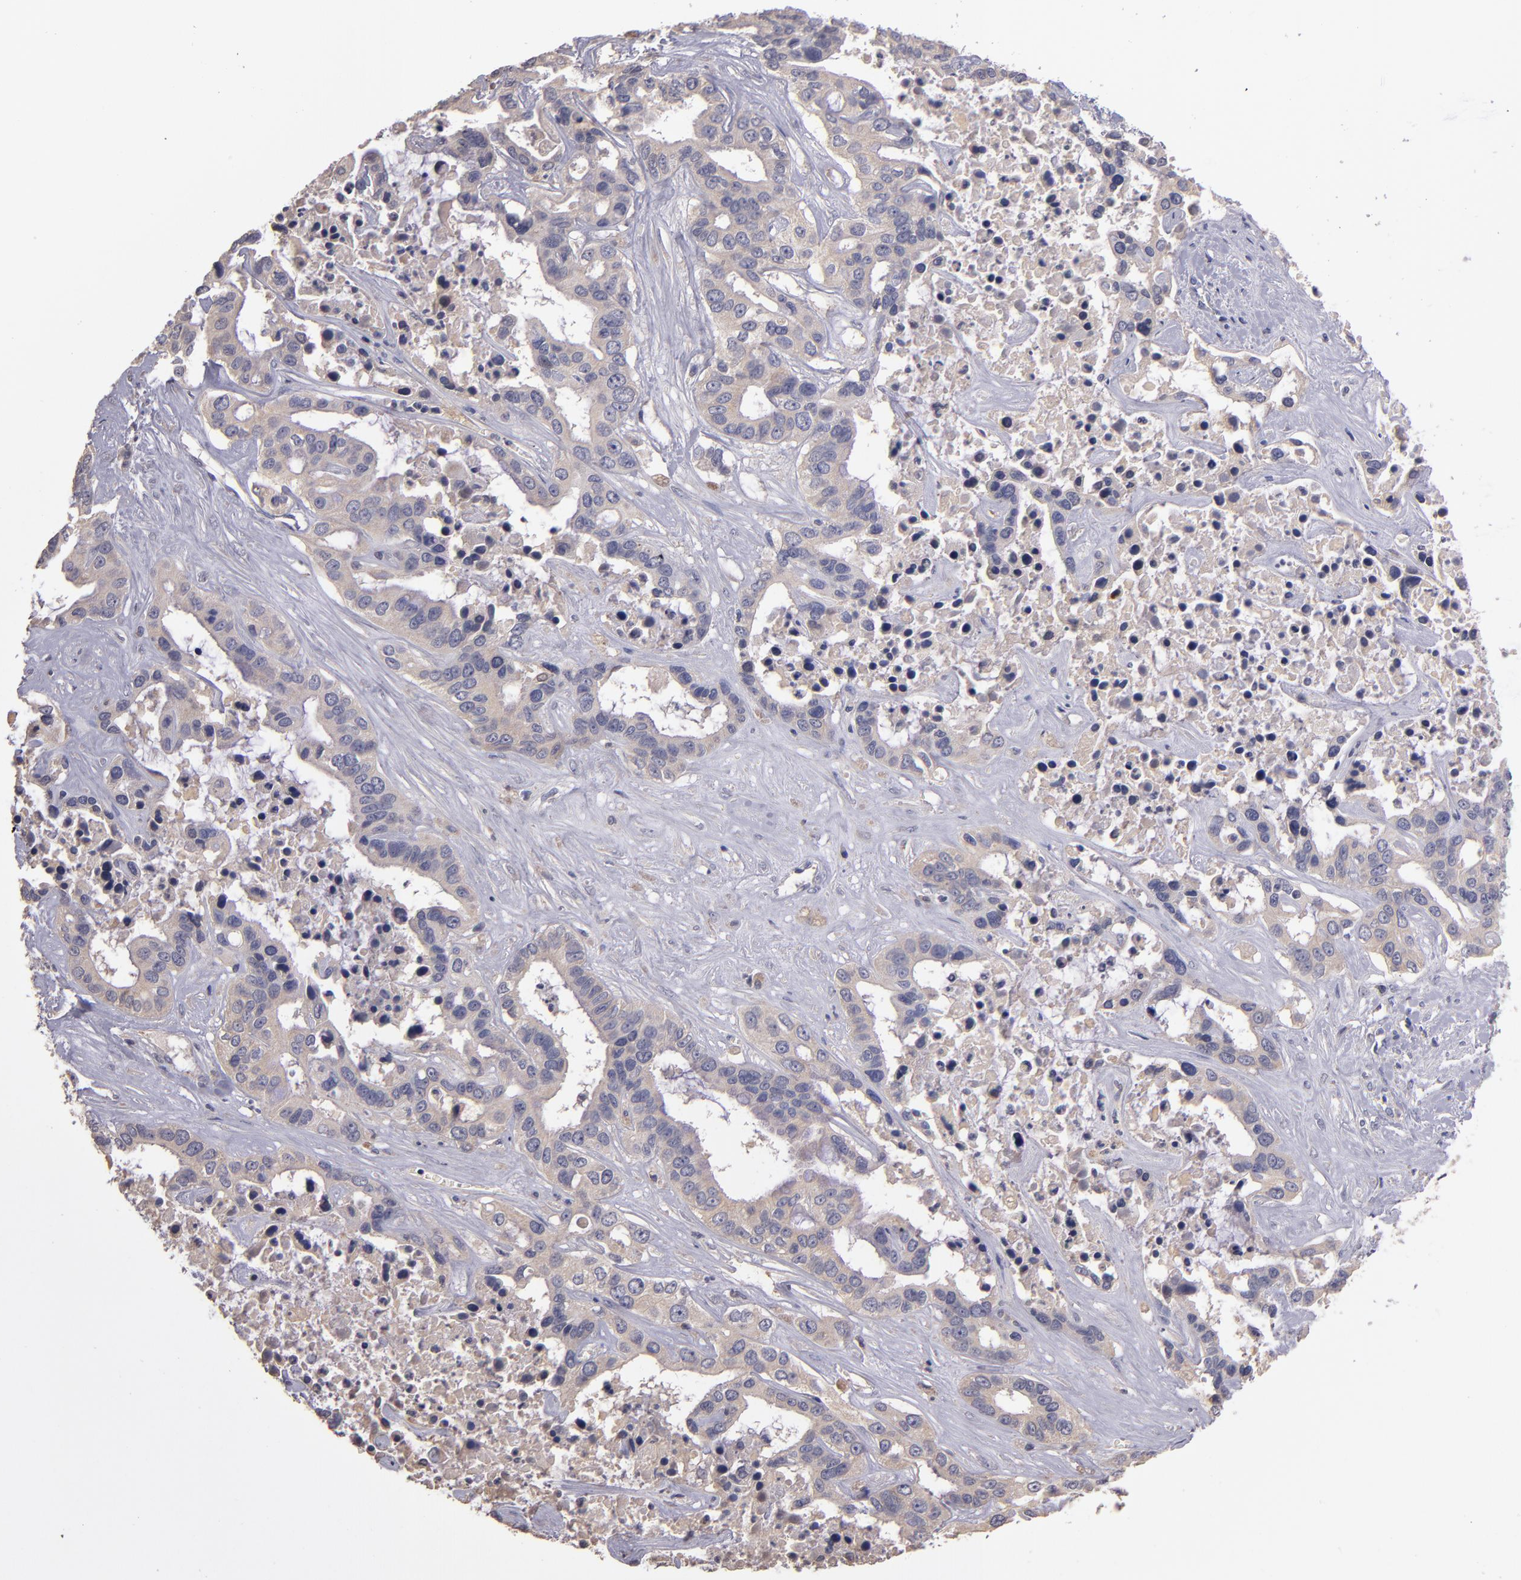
{"staining": {"intensity": "negative", "quantity": "none", "location": "none"}, "tissue": "liver cancer", "cell_type": "Tumor cells", "image_type": "cancer", "snomed": [{"axis": "morphology", "description": "Cholangiocarcinoma"}, {"axis": "topography", "description": "Liver"}], "caption": "Photomicrograph shows no protein staining in tumor cells of cholangiocarcinoma (liver) tissue.", "gene": "GNAZ", "patient": {"sex": "female", "age": 65}}